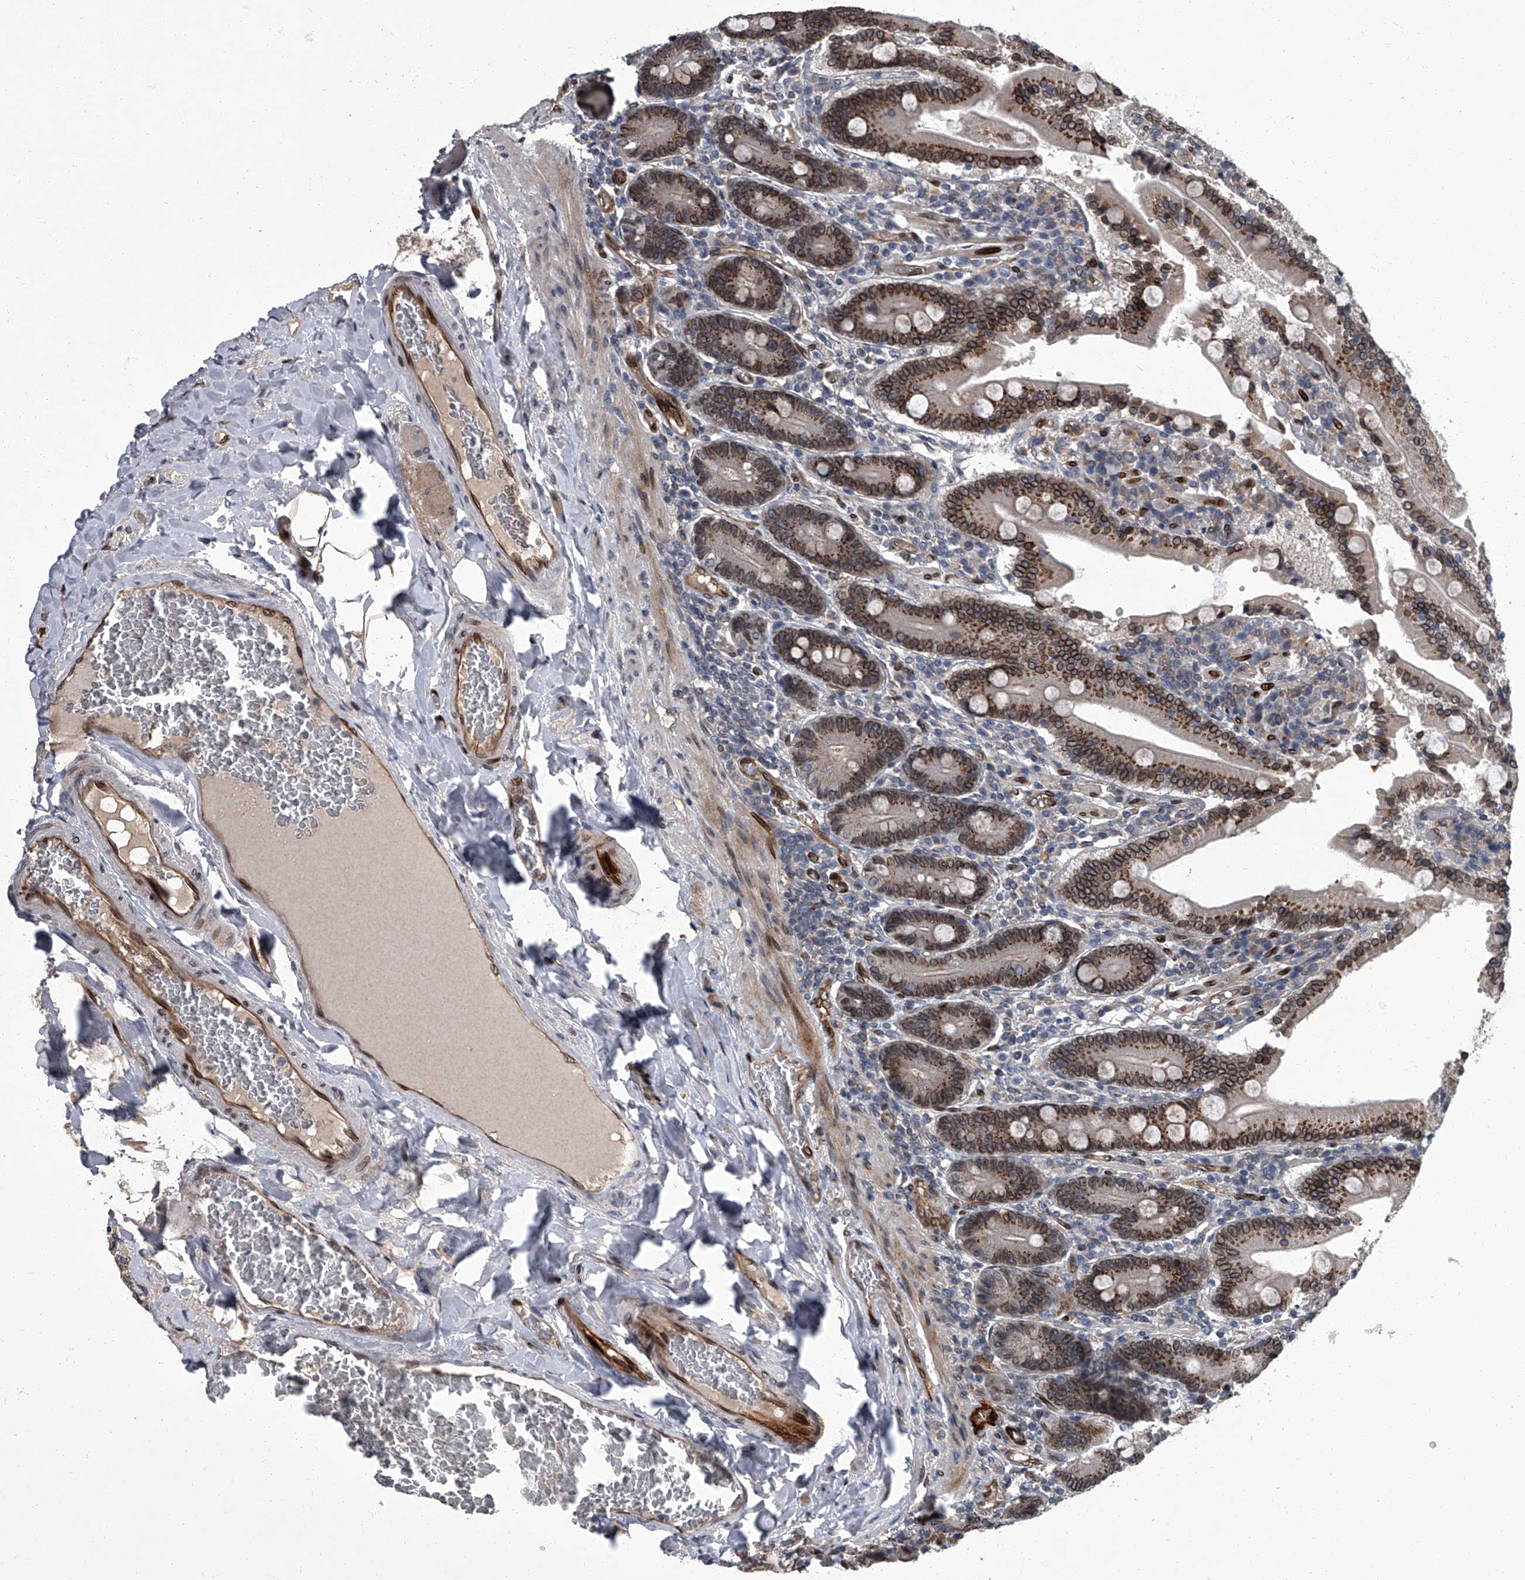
{"staining": {"intensity": "strong", "quantity": ">75%", "location": "cytoplasmic/membranous,nuclear"}, "tissue": "duodenum", "cell_type": "Glandular cells", "image_type": "normal", "snomed": [{"axis": "morphology", "description": "Normal tissue, NOS"}, {"axis": "topography", "description": "Duodenum"}], "caption": "Immunohistochemical staining of benign human duodenum displays >75% levels of strong cytoplasmic/membranous,nuclear protein staining in about >75% of glandular cells.", "gene": "LRRC8C", "patient": {"sex": "female", "age": 62}}